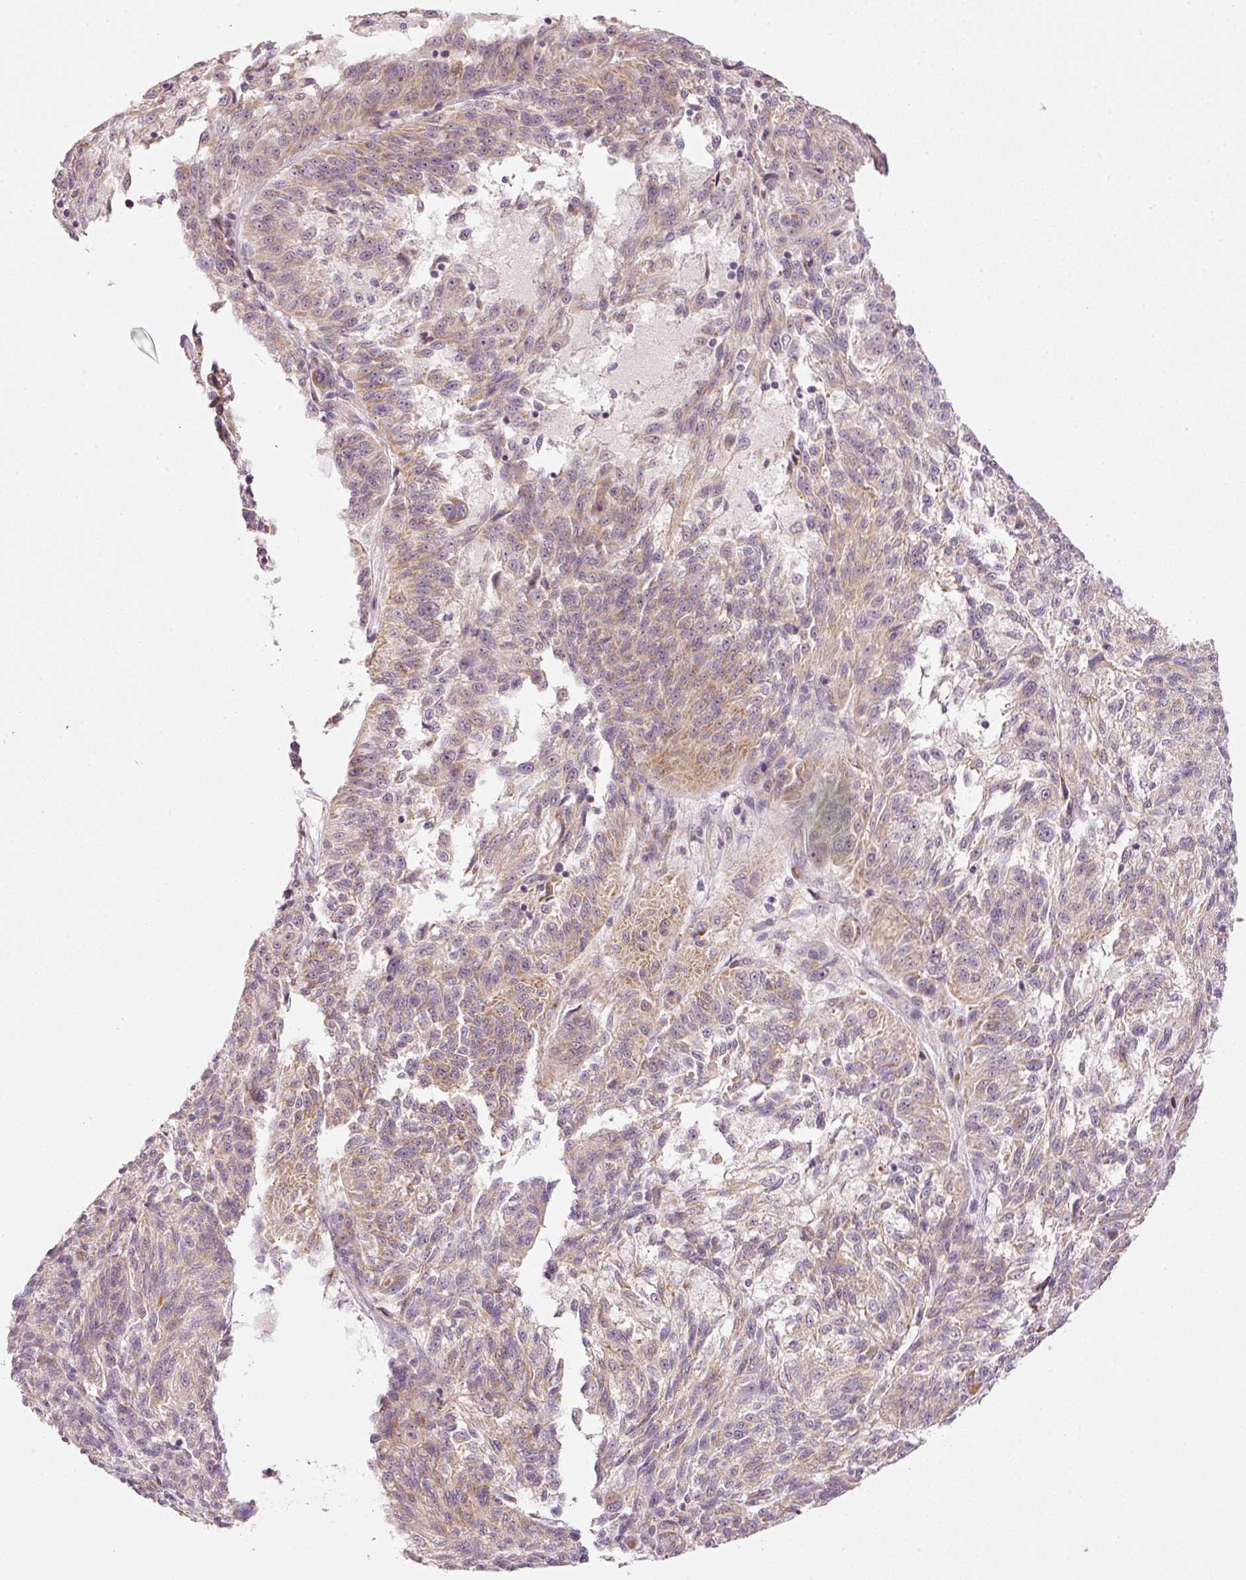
{"staining": {"intensity": "weak", "quantity": ">75%", "location": "cytoplasmic/membranous"}, "tissue": "melanoma", "cell_type": "Tumor cells", "image_type": "cancer", "snomed": [{"axis": "morphology", "description": "Malignant melanoma, NOS"}, {"axis": "topography", "description": "Skin"}], "caption": "Melanoma stained with DAB (3,3'-diaminobenzidine) immunohistochemistry (IHC) shows low levels of weak cytoplasmic/membranous expression in approximately >75% of tumor cells. Immunohistochemistry stains the protein in brown and the nuclei are stained blue.", "gene": "CDC20B", "patient": {"sex": "male", "age": 53}}